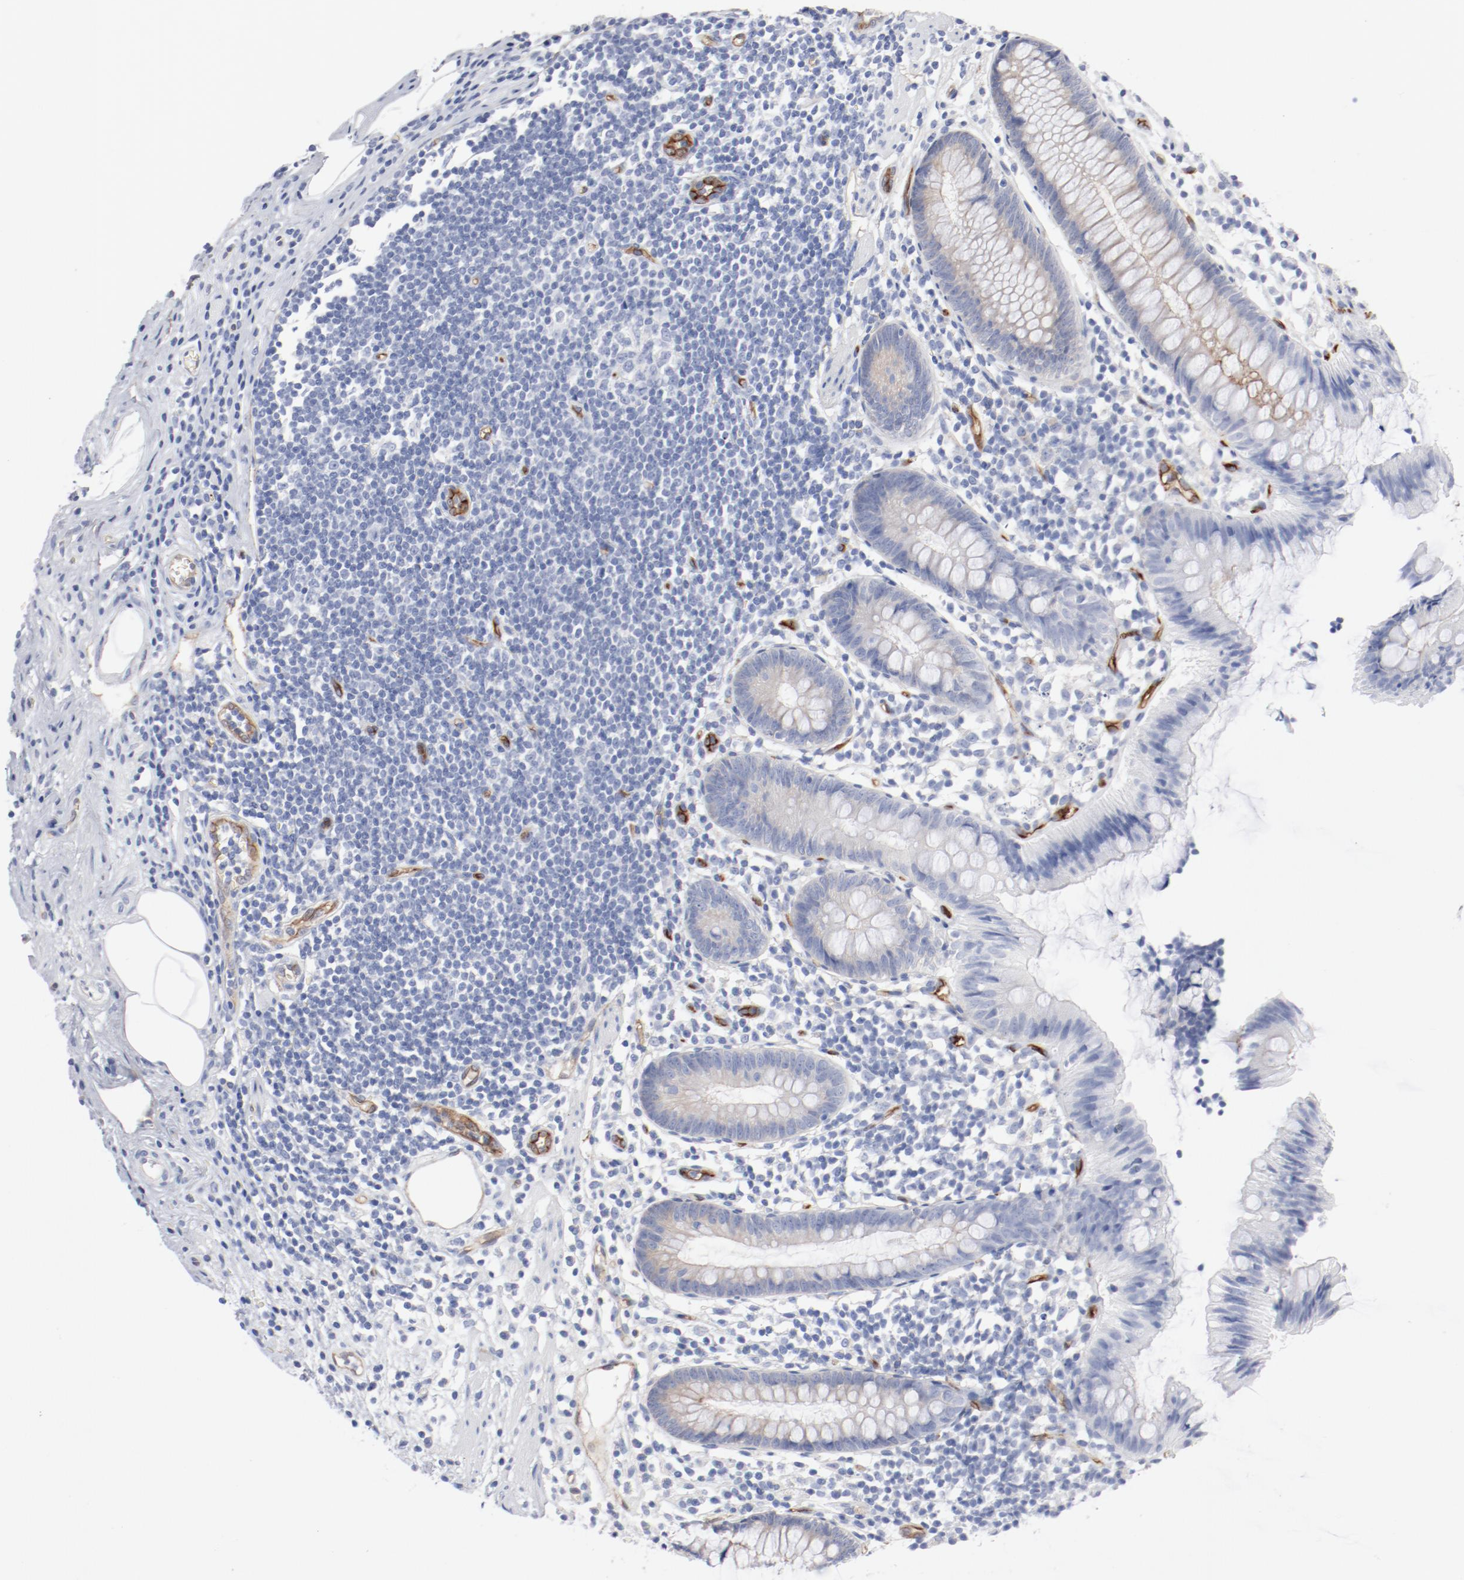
{"staining": {"intensity": "weak", "quantity": "25%-75%", "location": "cytoplasmic/membranous"}, "tissue": "appendix", "cell_type": "Glandular cells", "image_type": "normal", "snomed": [{"axis": "morphology", "description": "Normal tissue, NOS"}, {"axis": "topography", "description": "Appendix"}], "caption": "Immunohistochemistry (IHC) micrograph of benign appendix stained for a protein (brown), which demonstrates low levels of weak cytoplasmic/membranous staining in approximately 25%-75% of glandular cells.", "gene": "SHANK3", "patient": {"sex": "male", "age": 38}}